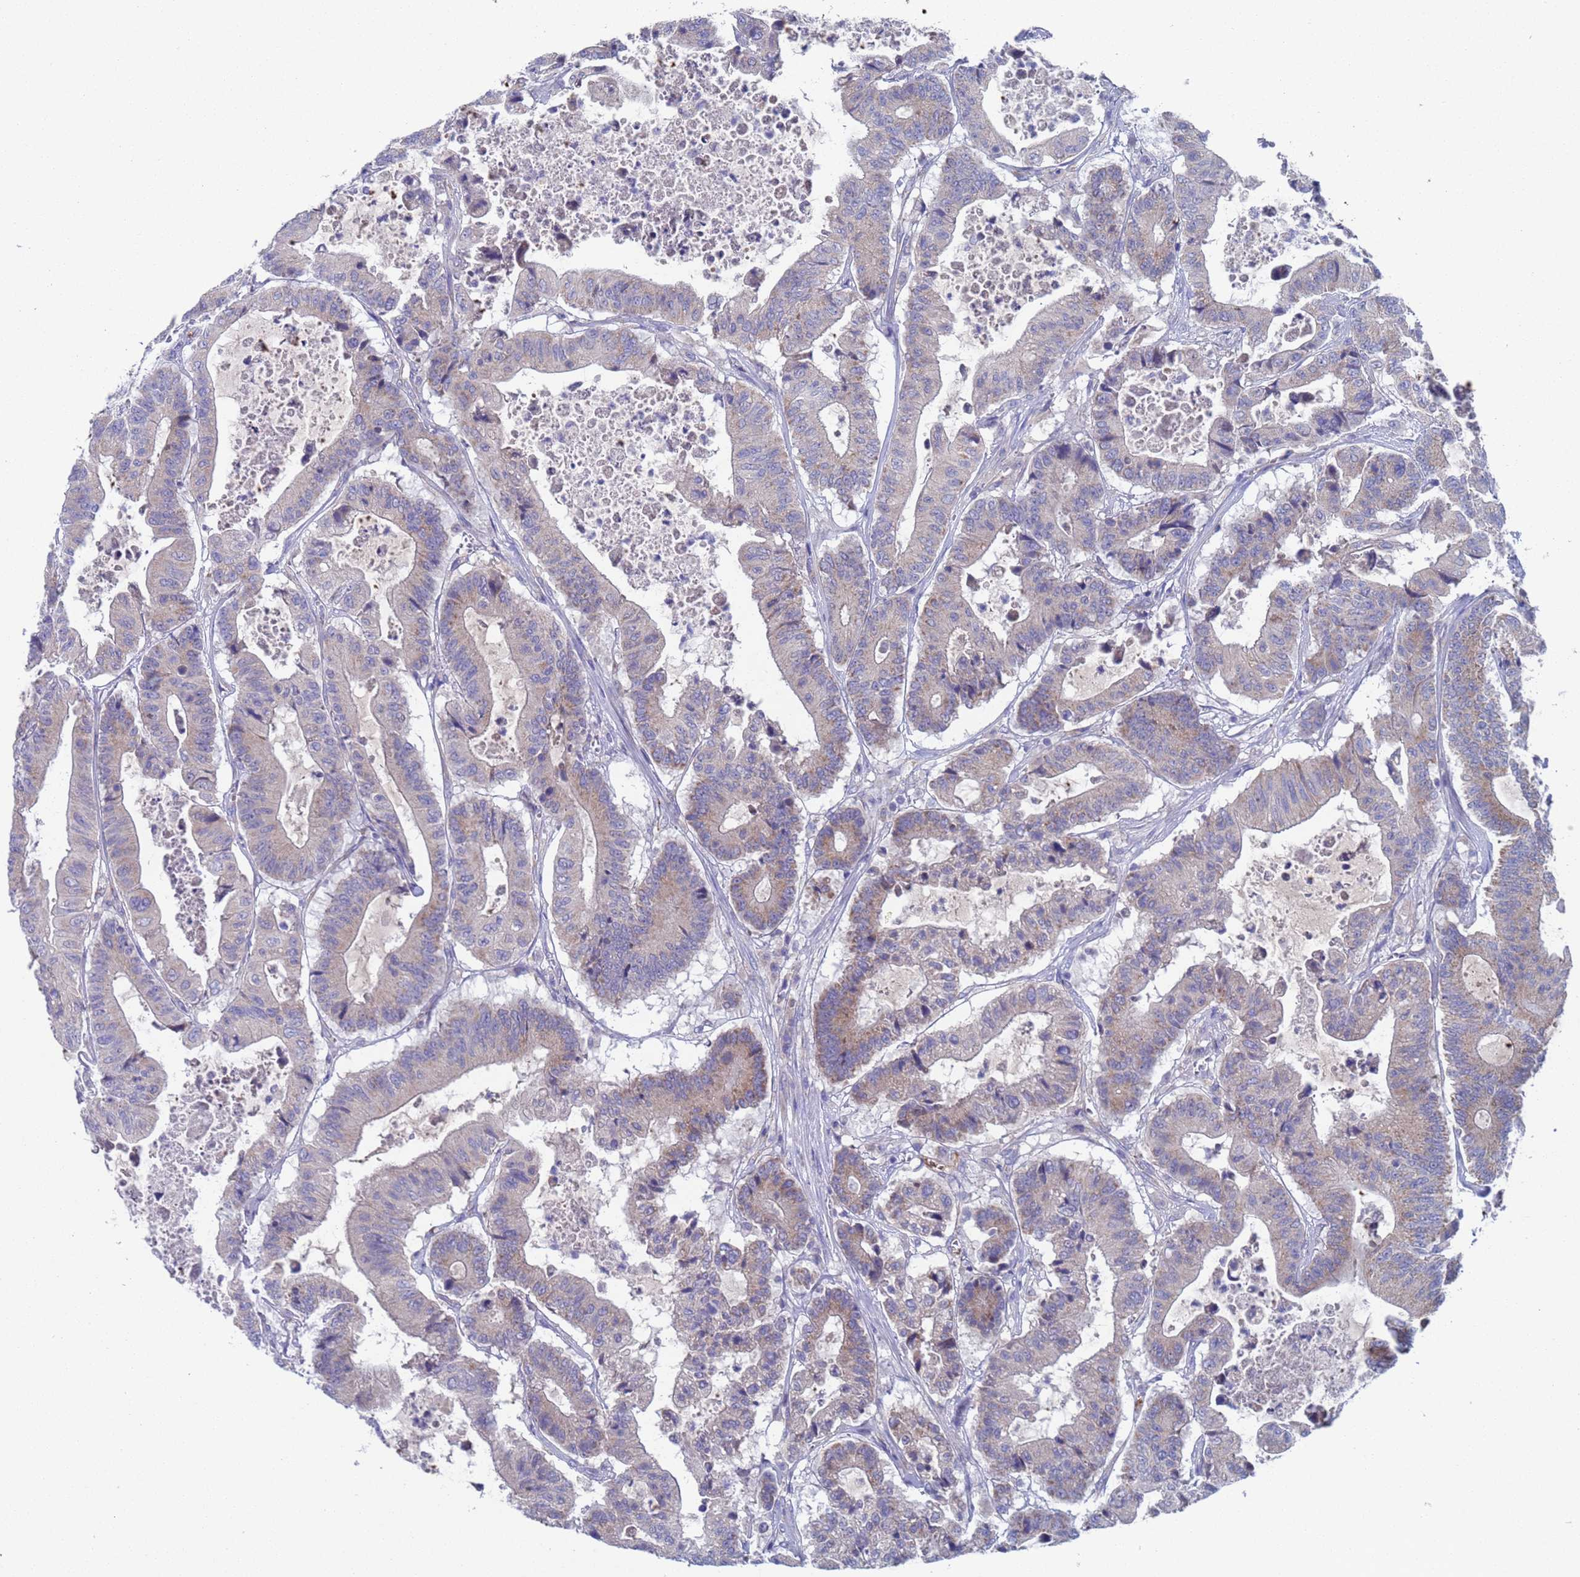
{"staining": {"intensity": "weak", "quantity": "25%-75%", "location": "cytoplasmic/membranous"}, "tissue": "colorectal cancer", "cell_type": "Tumor cells", "image_type": "cancer", "snomed": [{"axis": "morphology", "description": "Adenocarcinoma, NOS"}, {"axis": "topography", "description": "Colon"}], "caption": "Immunohistochemistry of colorectal cancer exhibits low levels of weak cytoplasmic/membranous positivity in about 25%-75% of tumor cells.", "gene": "PET117", "patient": {"sex": "female", "age": 84}}